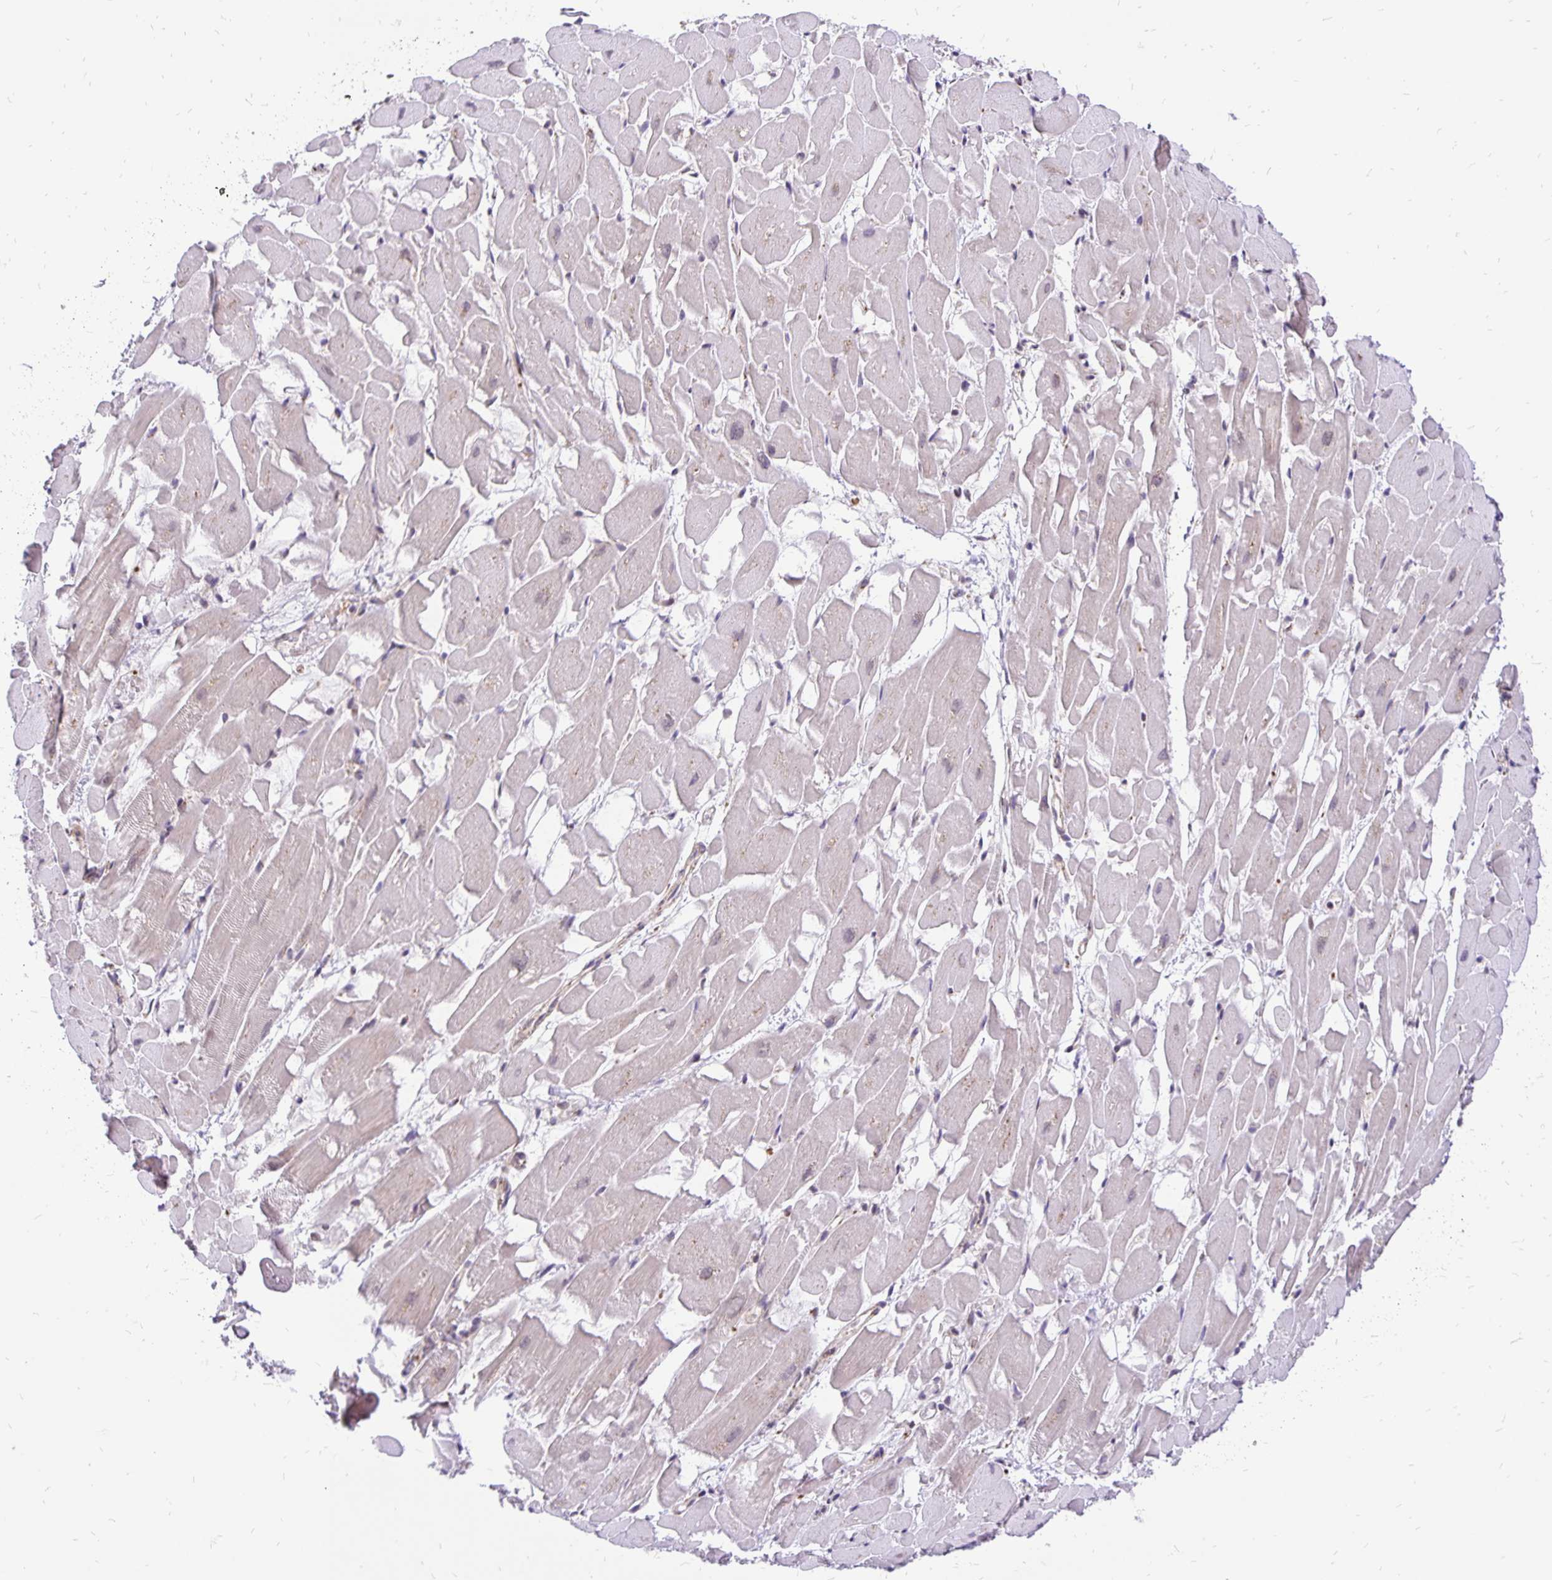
{"staining": {"intensity": "moderate", "quantity": "<25%", "location": "cytoplasmic/membranous,nuclear"}, "tissue": "heart muscle", "cell_type": "Cardiomyocytes", "image_type": "normal", "snomed": [{"axis": "morphology", "description": "Normal tissue, NOS"}, {"axis": "topography", "description": "Heart"}], "caption": "Immunohistochemistry (IHC) (DAB (3,3'-diaminobenzidine)) staining of unremarkable heart muscle reveals moderate cytoplasmic/membranous,nuclear protein positivity in approximately <25% of cardiomyocytes. (IHC, brightfield microscopy, high magnification).", "gene": "GOLGA5", "patient": {"sex": "male", "age": 37}}